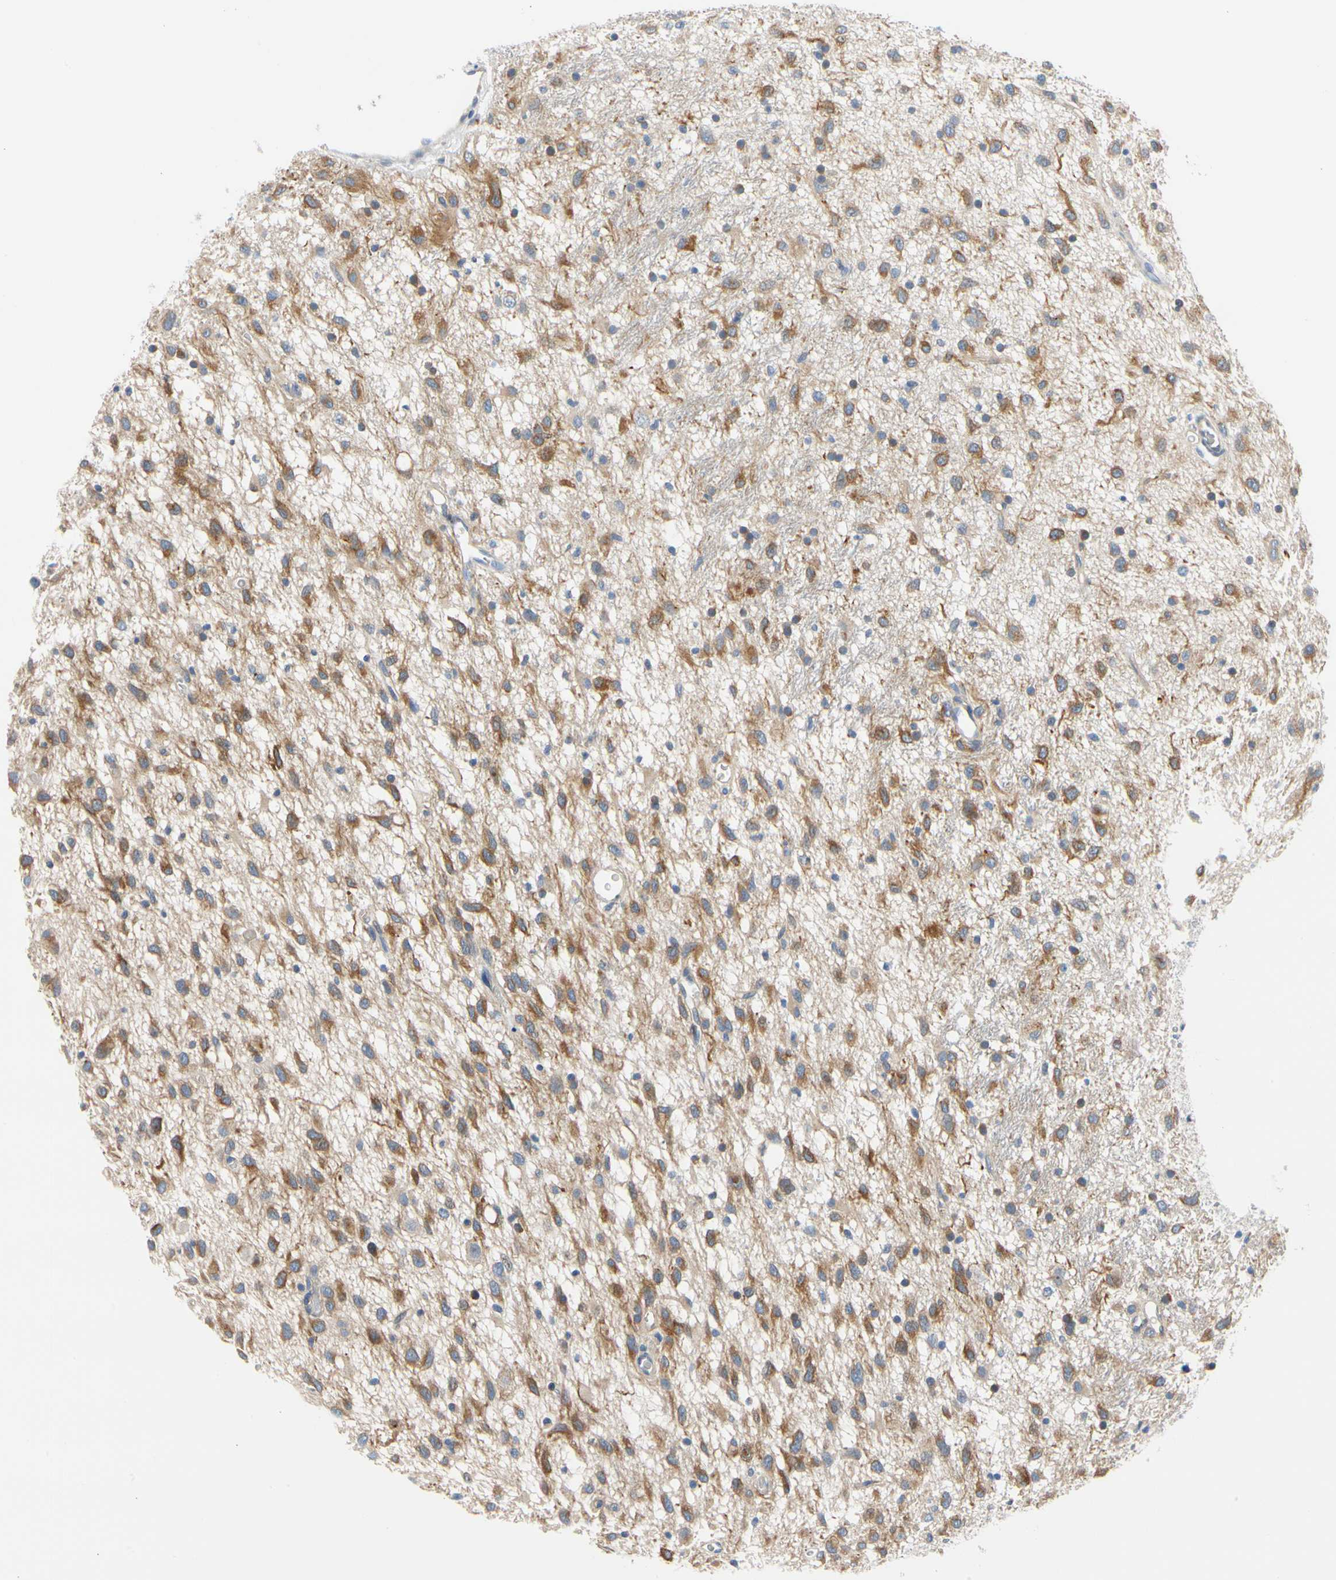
{"staining": {"intensity": "moderate", "quantity": "25%-75%", "location": "cytoplasmic/membranous"}, "tissue": "glioma", "cell_type": "Tumor cells", "image_type": "cancer", "snomed": [{"axis": "morphology", "description": "Glioma, malignant, Low grade"}, {"axis": "topography", "description": "Brain"}], "caption": "Immunohistochemistry micrograph of human glioma stained for a protein (brown), which displays medium levels of moderate cytoplasmic/membranous positivity in approximately 25%-75% of tumor cells.", "gene": "ZNF236", "patient": {"sex": "male", "age": 77}}